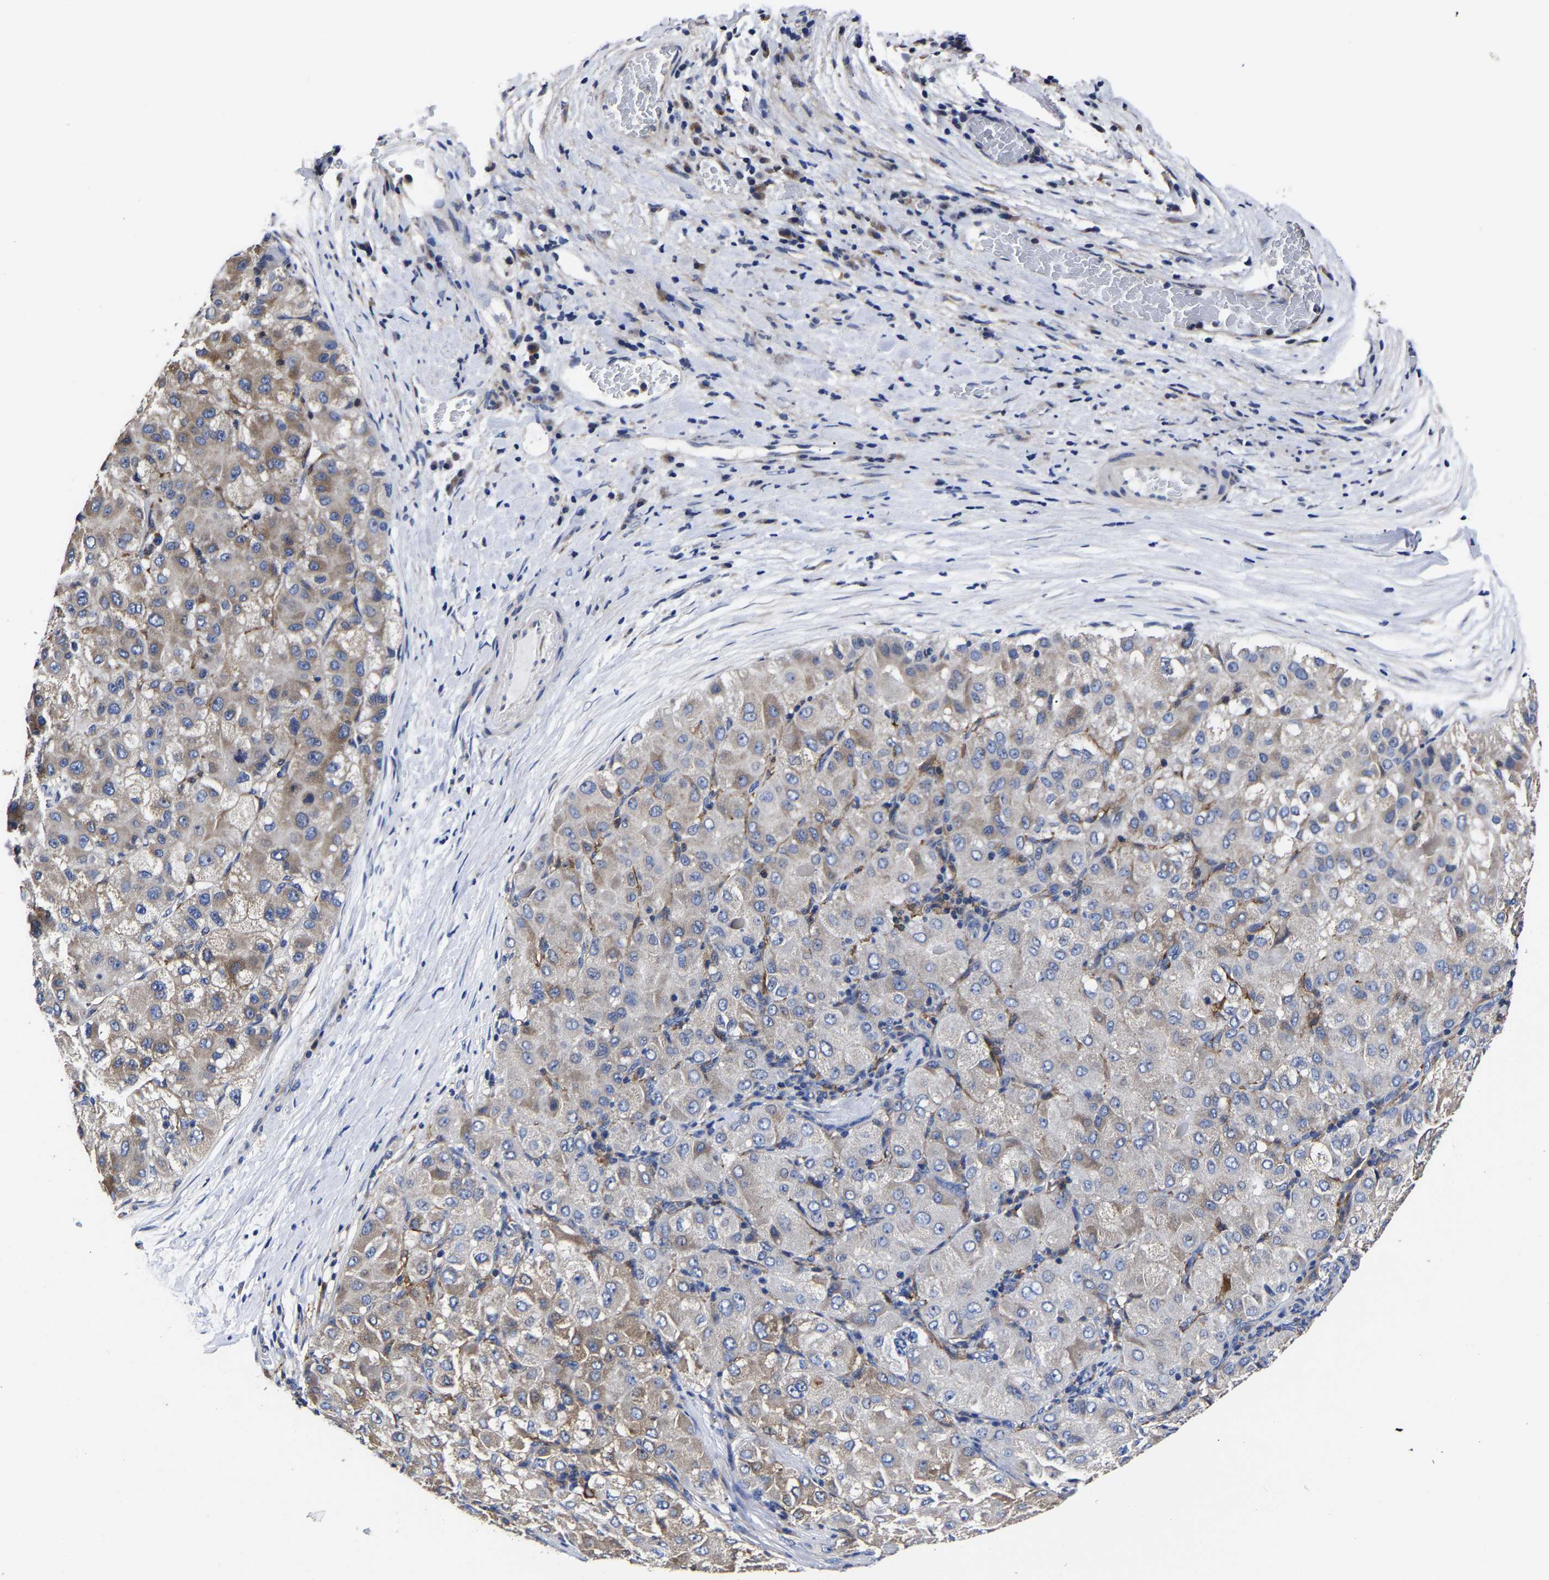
{"staining": {"intensity": "weak", "quantity": ">75%", "location": "cytoplasmic/membranous"}, "tissue": "liver cancer", "cell_type": "Tumor cells", "image_type": "cancer", "snomed": [{"axis": "morphology", "description": "Carcinoma, Hepatocellular, NOS"}, {"axis": "topography", "description": "Liver"}], "caption": "A low amount of weak cytoplasmic/membranous positivity is present in about >75% of tumor cells in liver hepatocellular carcinoma tissue.", "gene": "AASS", "patient": {"sex": "male", "age": 80}}